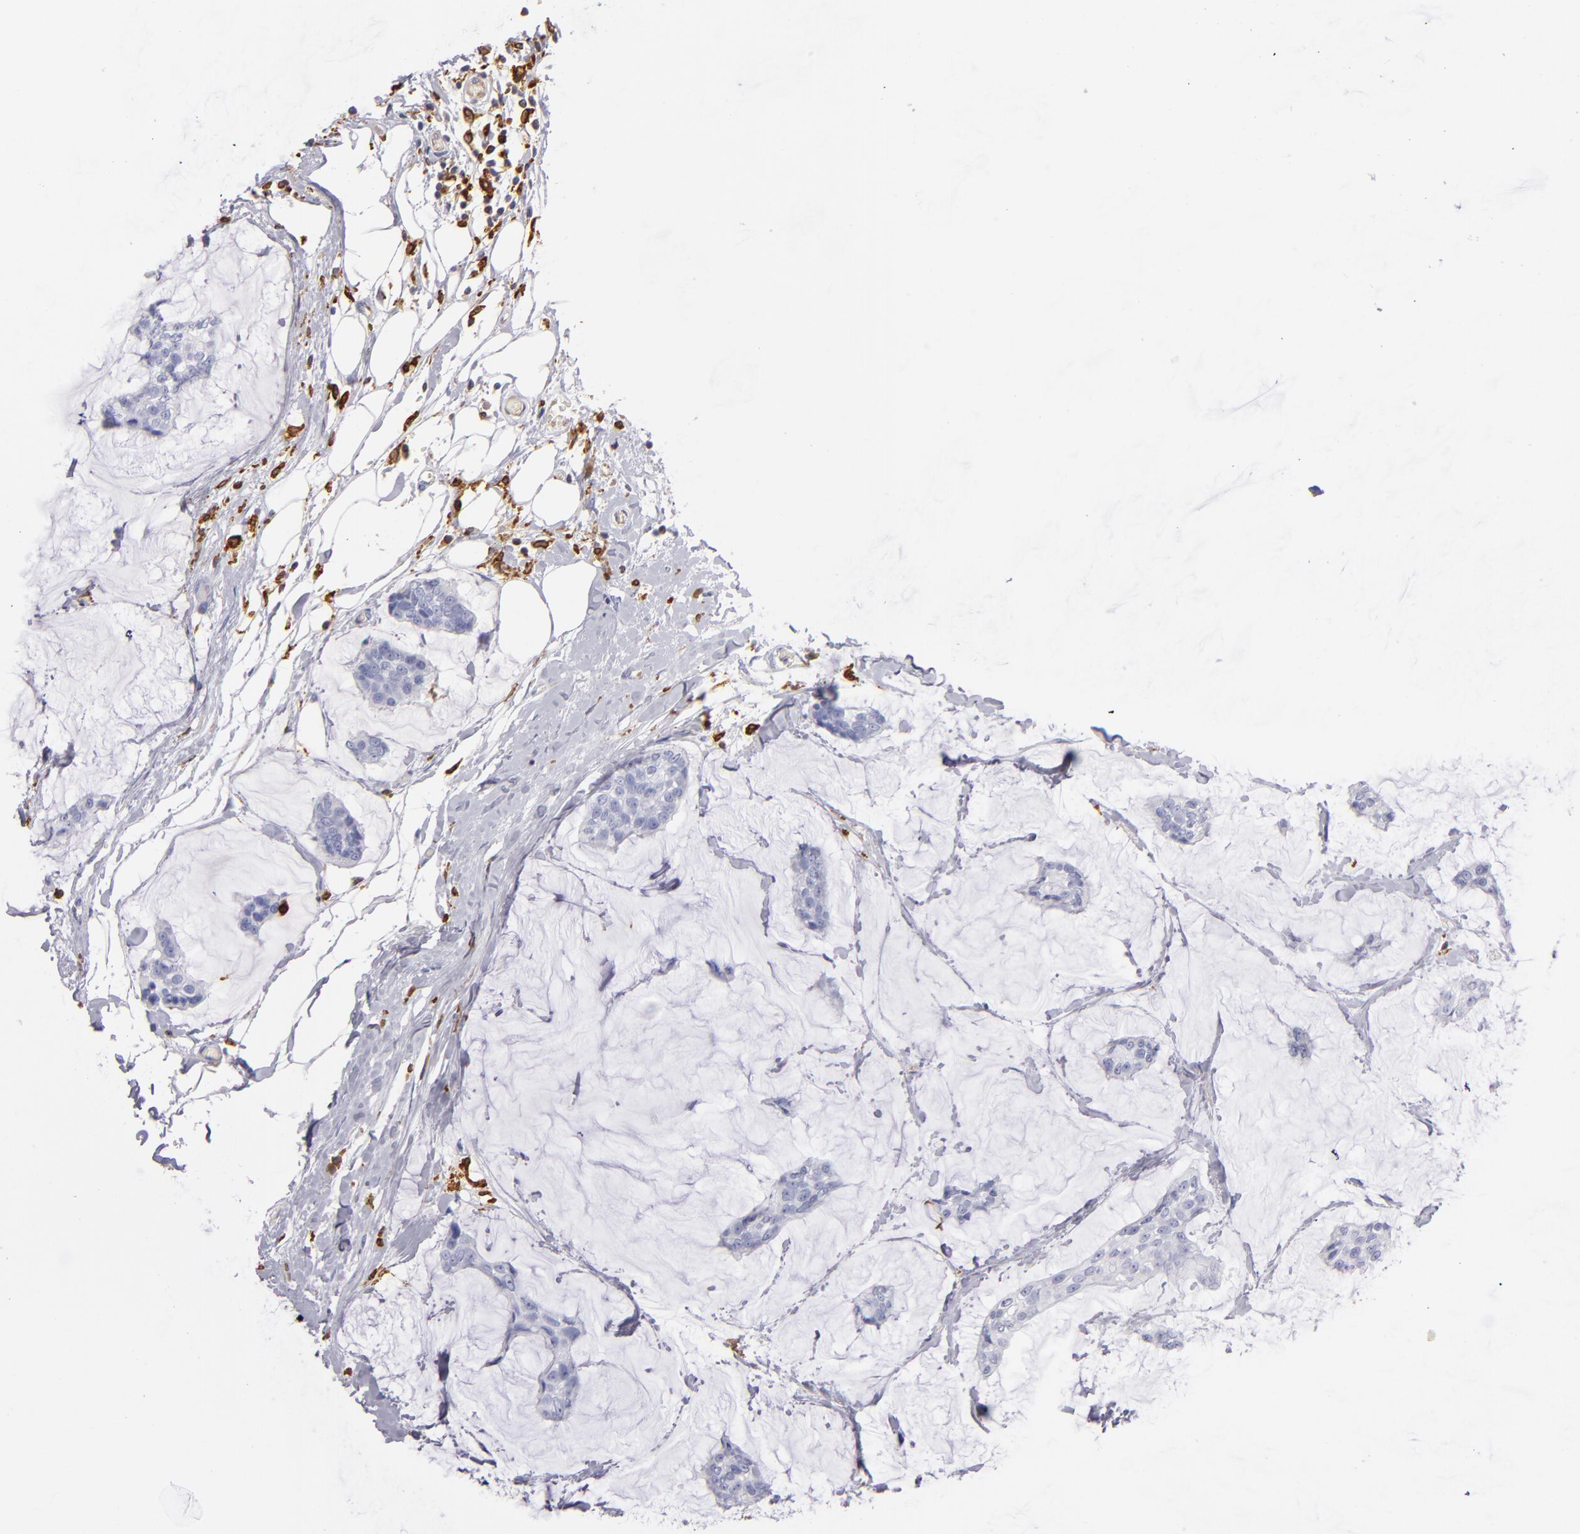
{"staining": {"intensity": "negative", "quantity": "none", "location": "none"}, "tissue": "breast cancer", "cell_type": "Tumor cells", "image_type": "cancer", "snomed": [{"axis": "morphology", "description": "Duct carcinoma"}, {"axis": "topography", "description": "Breast"}], "caption": "Human infiltrating ductal carcinoma (breast) stained for a protein using immunohistochemistry (IHC) reveals no staining in tumor cells.", "gene": "CD74", "patient": {"sex": "female", "age": 93}}